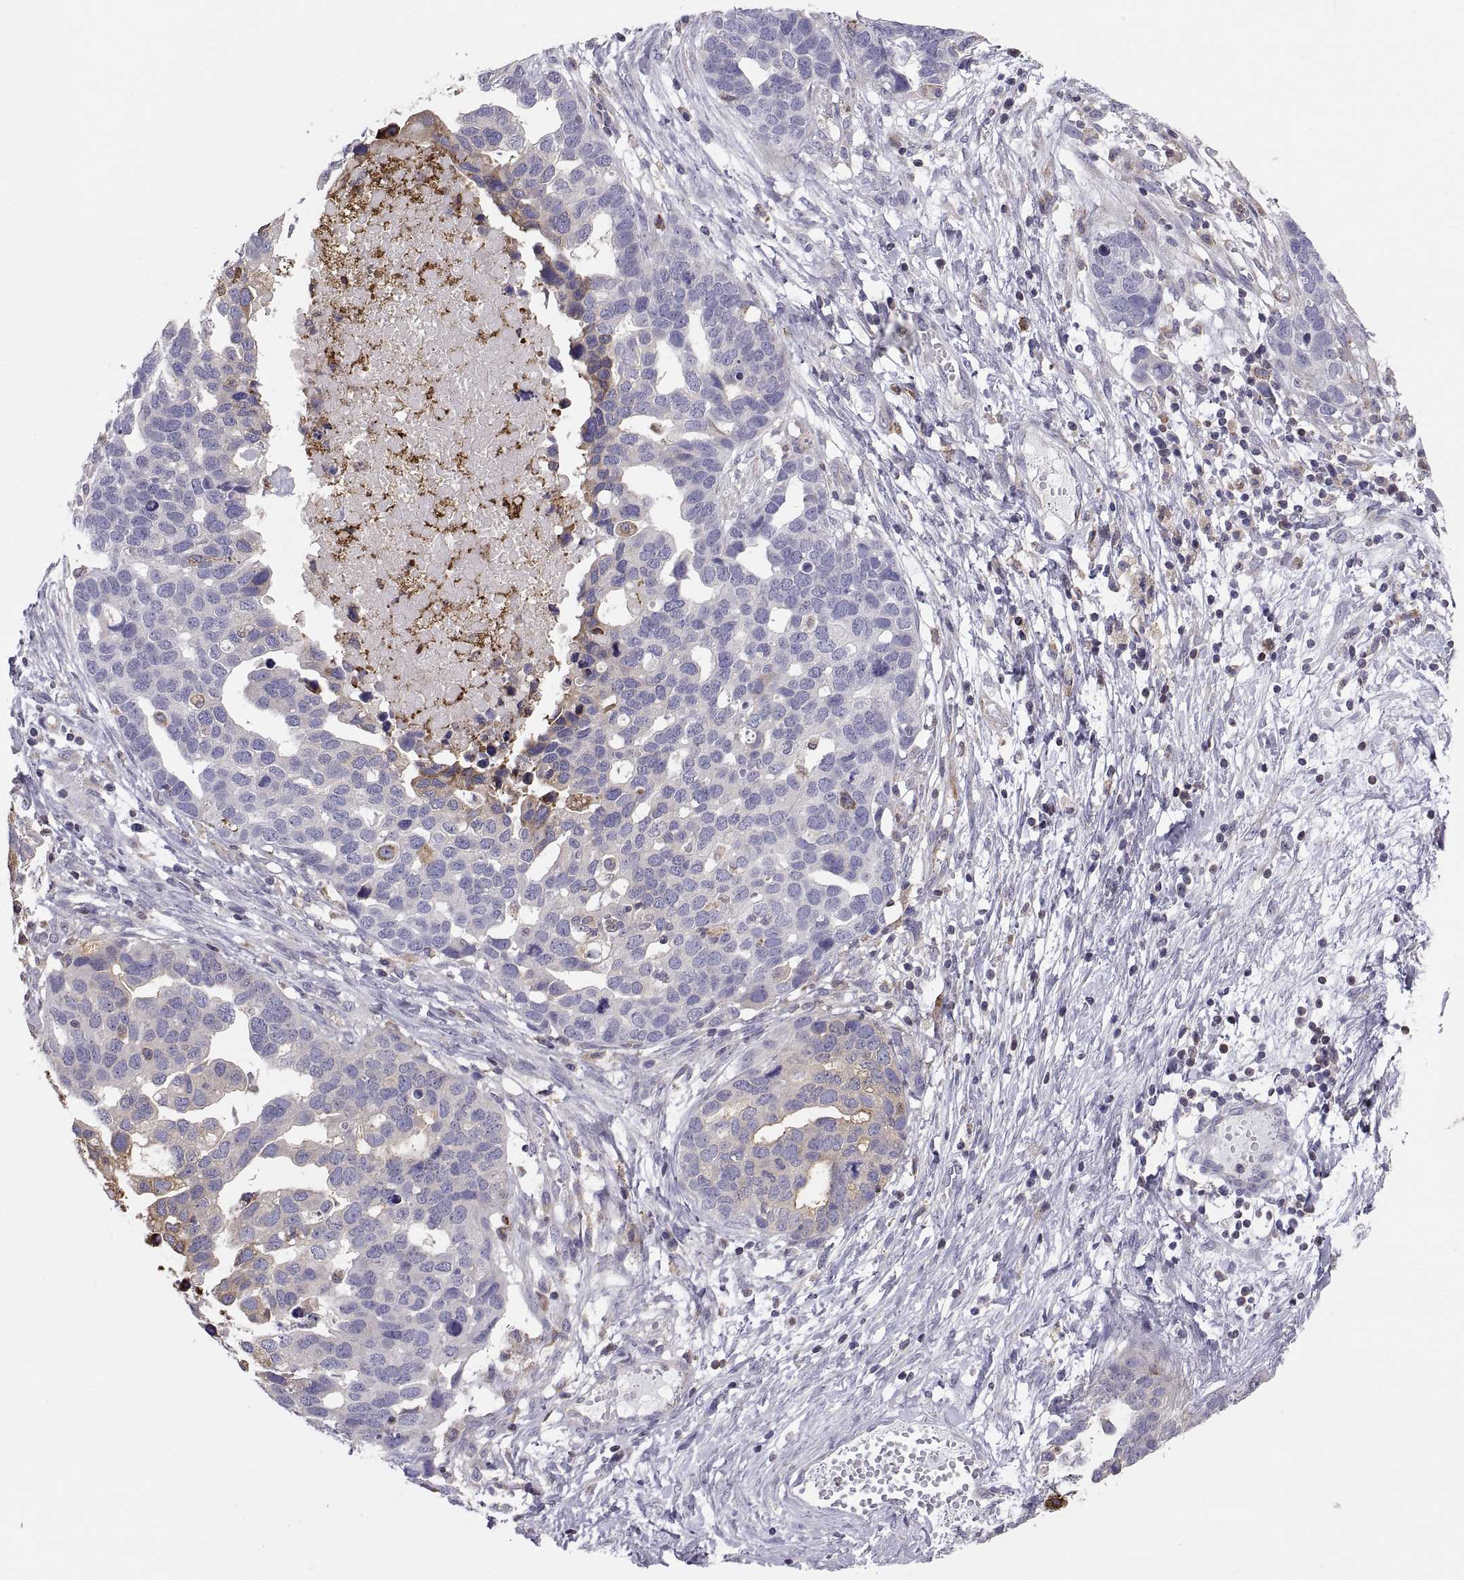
{"staining": {"intensity": "negative", "quantity": "none", "location": "none"}, "tissue": "ovarian cancer", "cell_type": "Tumor cells", "image_type": "cancer", "snomed": [{"axis": "morphology", "description": "Cystadenocarcinoma, serous, NOS"}, {"axis": "topography", "description": "Ovary"}], "caption": "The histopathology image exhibits no significant positivity in tumor cells of ovarian serous cystadenocarcinoma.", "gene": "ERO1A", "patient": {"sex": "female", "age": 54}}